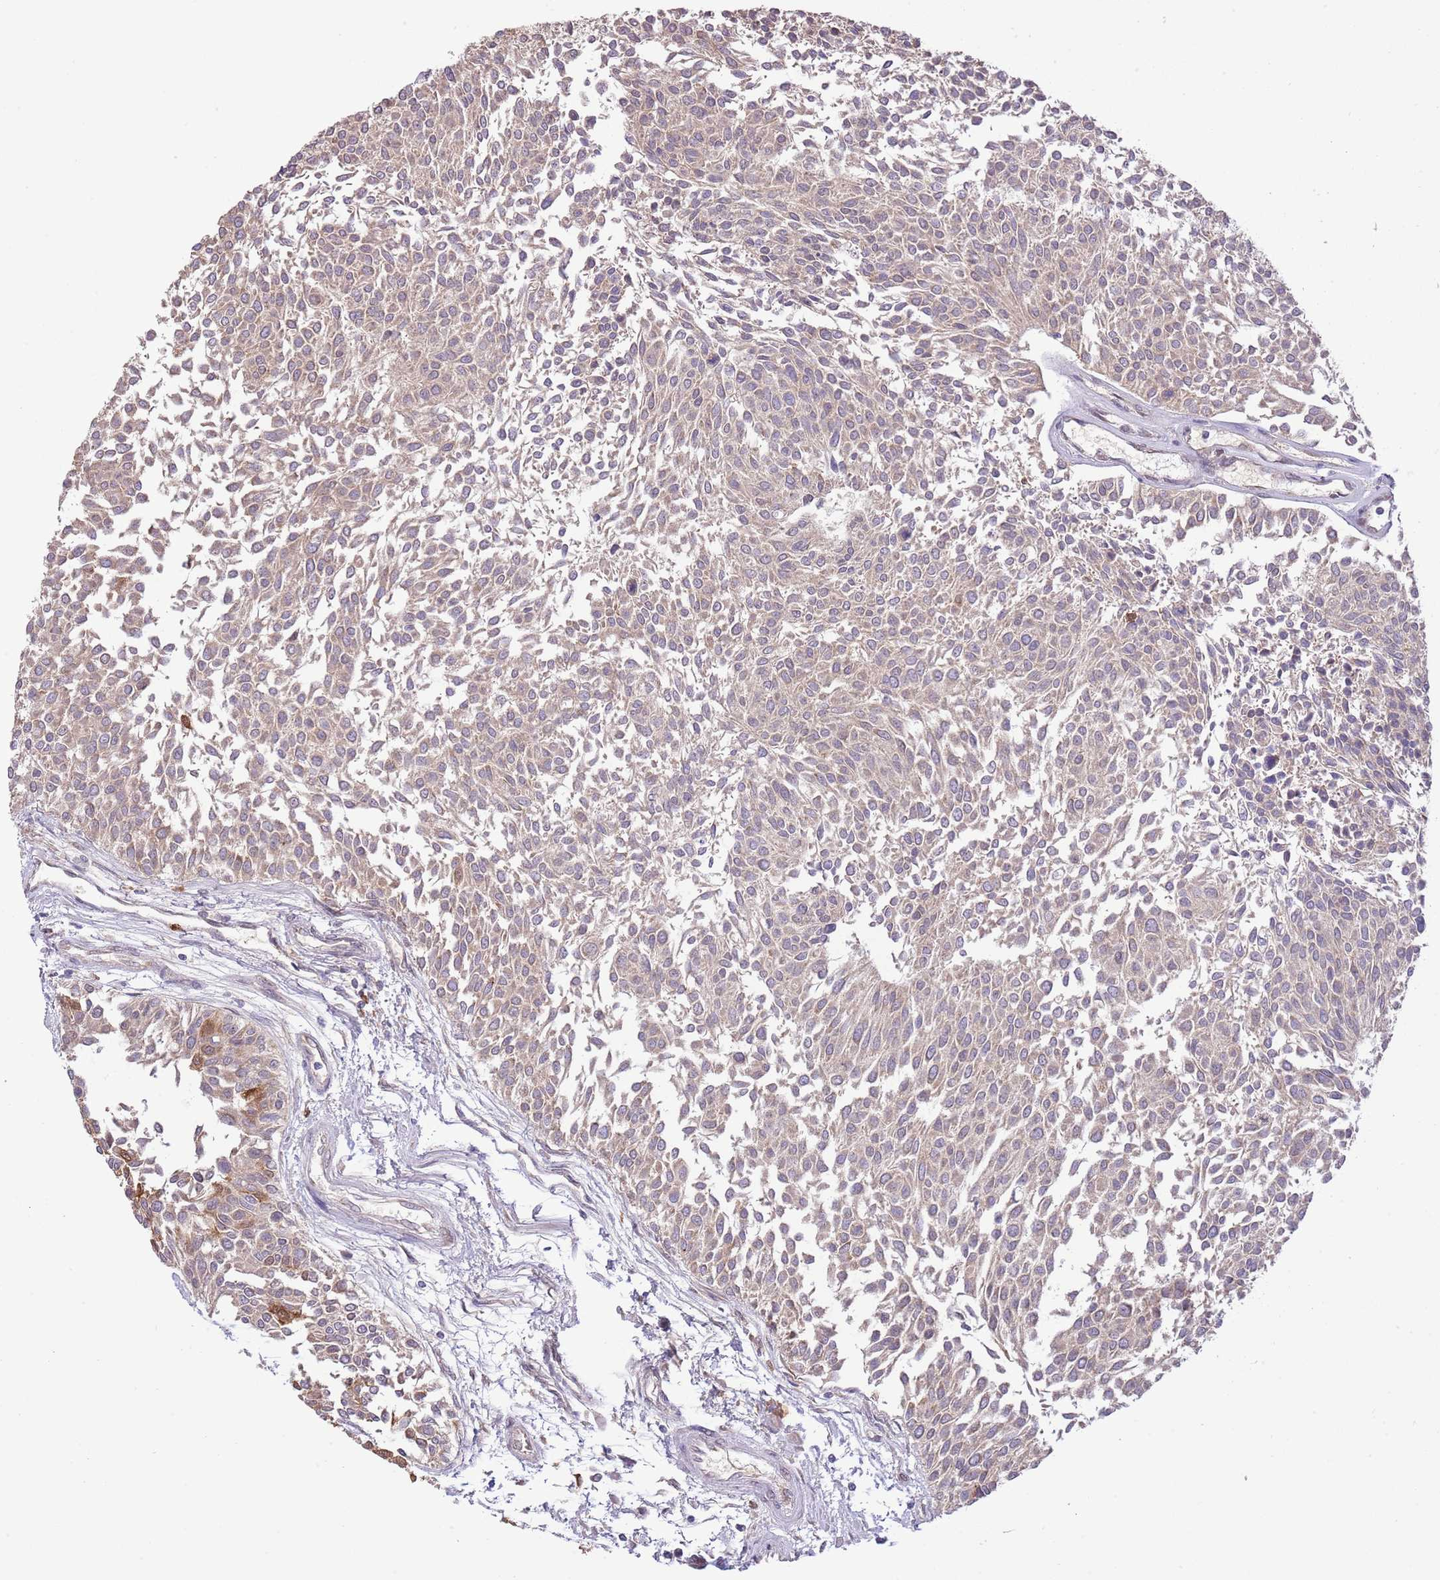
{"staining": {"intensity": "moderate", "quantity": "25%-75%", "location": "cytoplasmic/membranous"}, "tissue": "urothelial cancer", "cell_type": "Tumor cells", "image_type": "cancer", "snomed": [{"axis": "morphology", "description": "Urothelial carcinoma, NOS"}, {"axis": "topography", "description": "Urinary bladder"}], "caption": "Tumor cells demonstrate medium levels of moderate cytoplasmic/membranous positivity in approximately 25%-75% of cells in human transitional cell carcinoma.", "gene": "AMIGO1", "patient": {"sex": "male", "age": 55}}